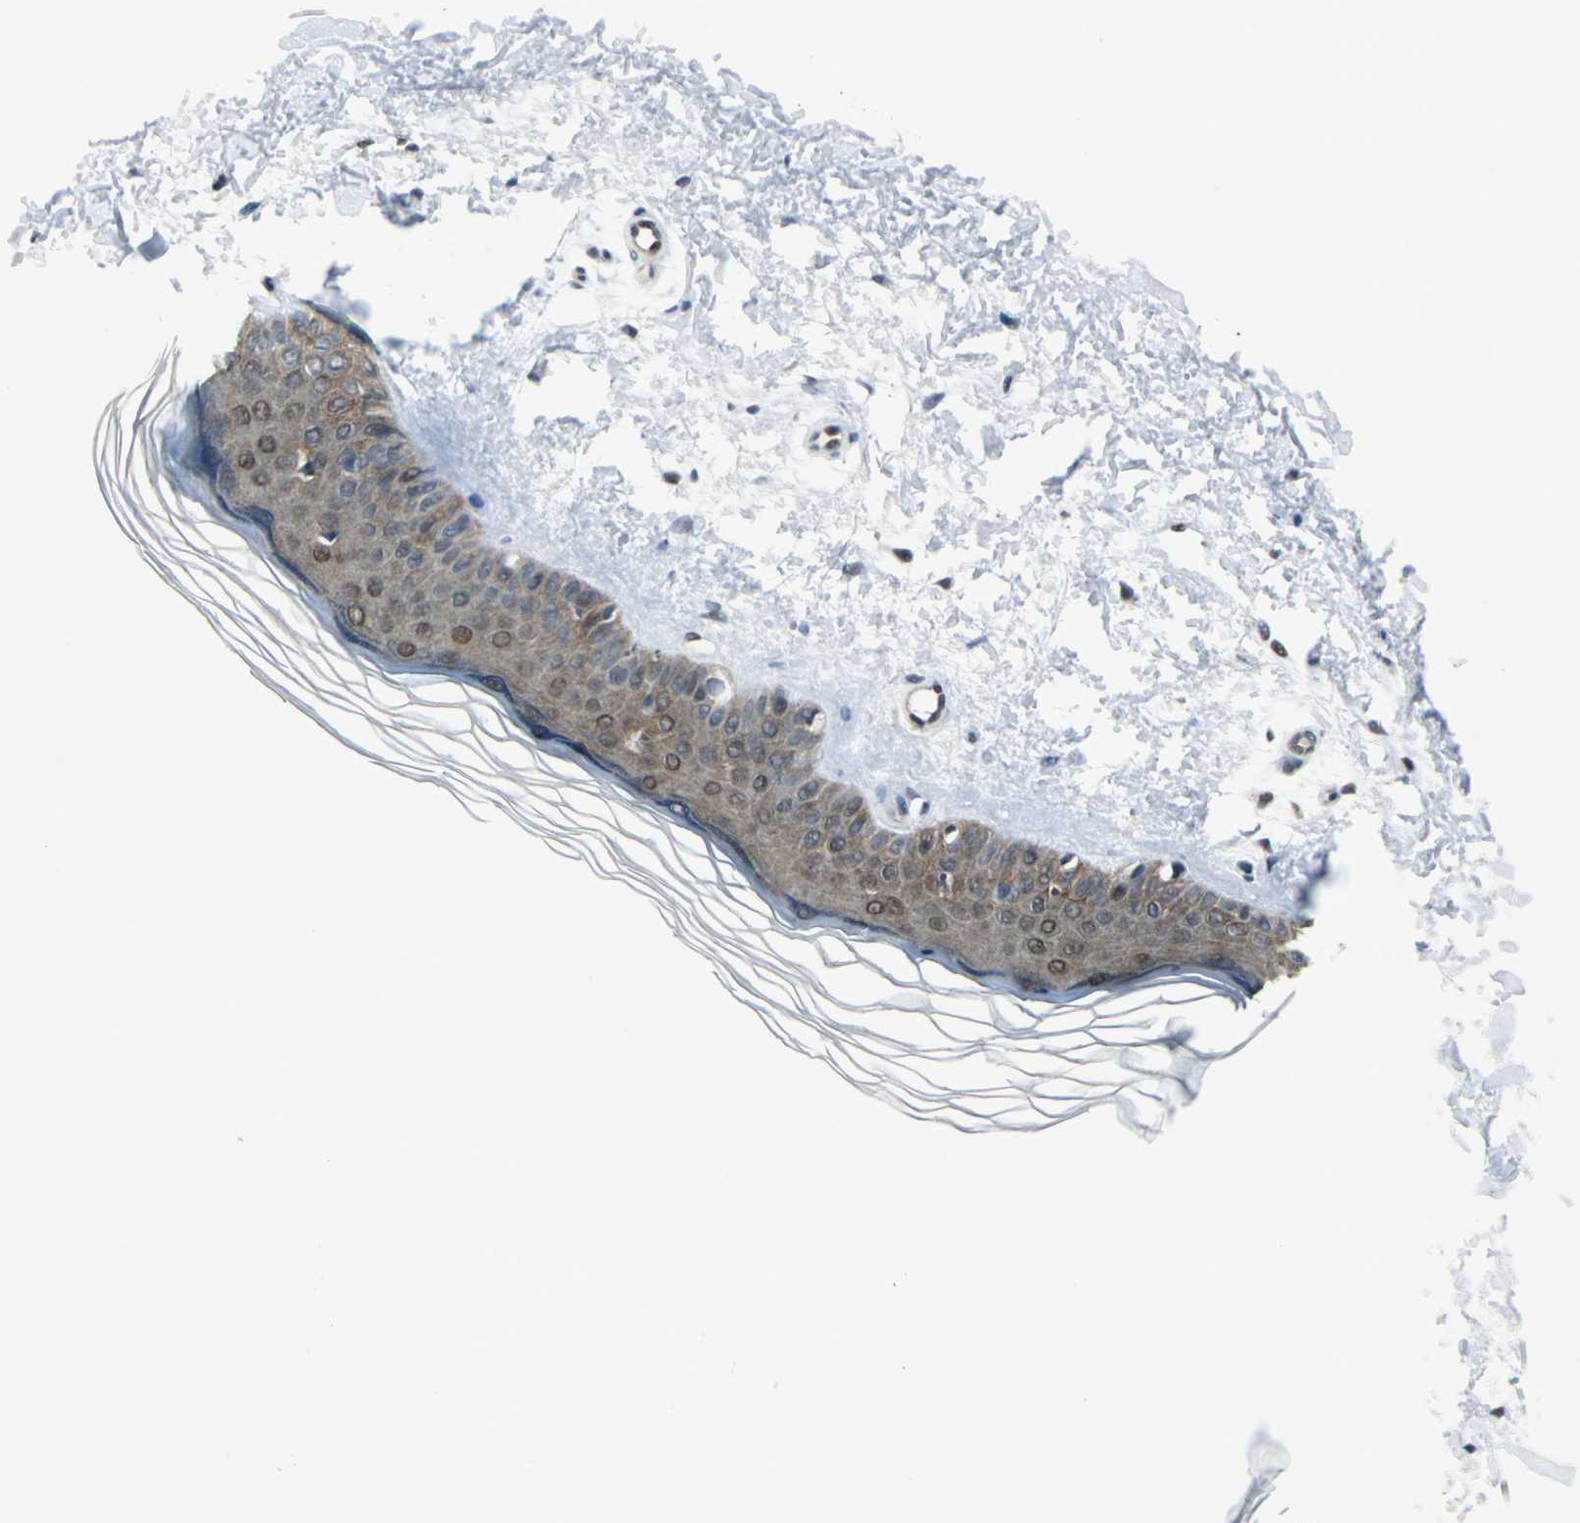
{"staining": {"intensity": "weak", "quantity": ">75%", "location": "nuclear"}, "tissue": "skin", "cell_type": "Fibroblasts", "image_type": "normal", "snomed": [{"axis": "morphology", "description": "Normal tissue, NOS"}, {"axis": "topography", "description": "Skin"}], "caption": "Weak nuclear positivity is appreciated in about >75% of fibroblasts in unremarkable skin.", "gene": "POLR3K", "patient": {"sex": "female", "age": 19}}